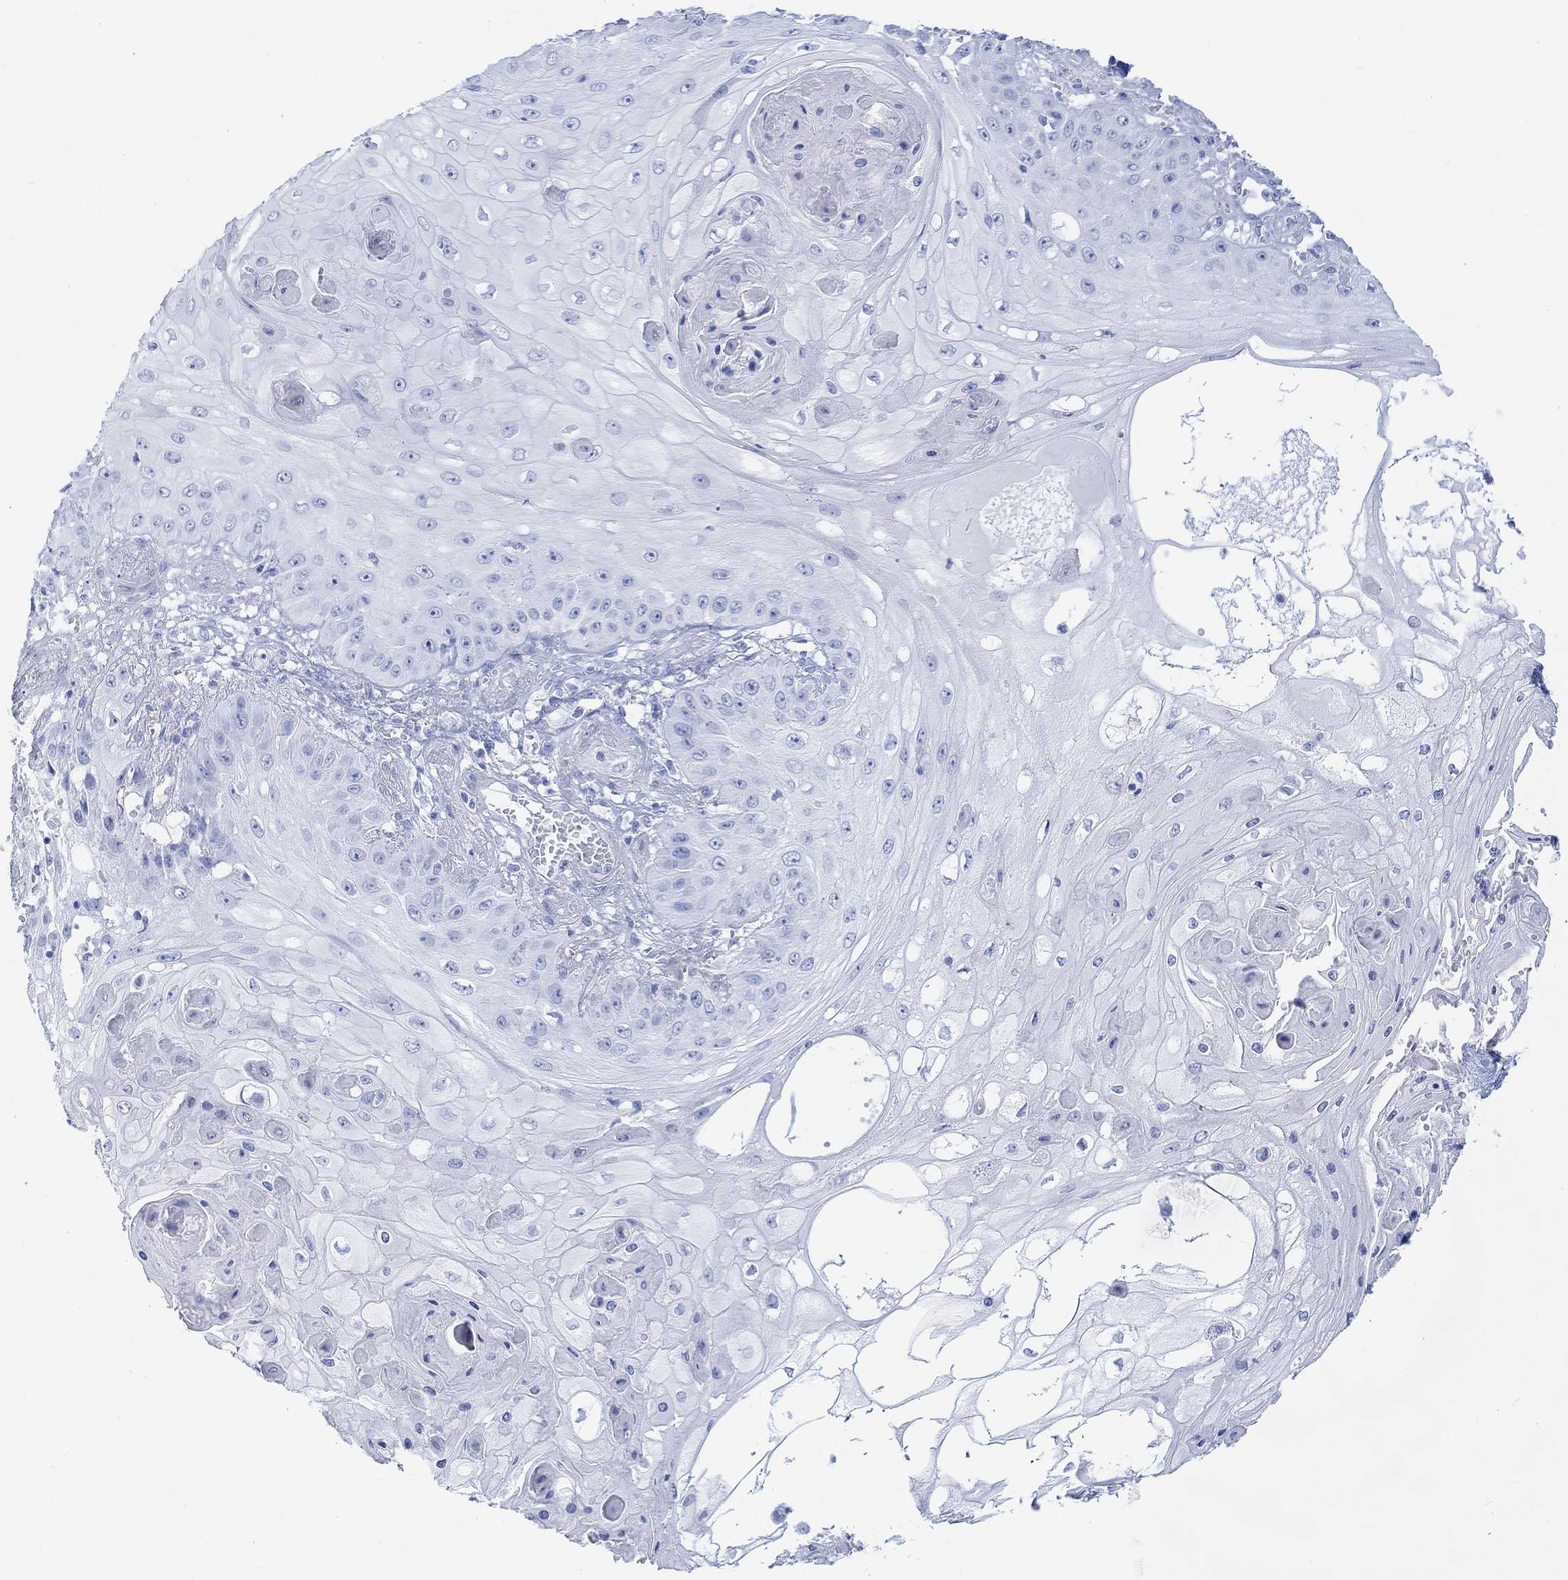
{"staining": {"intensity": "negative", "quantity": "none", "location": "none"}, "tissue": "skin cancer", "cell_type": "Tumor cells", "image_type": "cancer", "snomed": [{"axis": "morphology", "description": "Squamous cell carcinoma, NOS"}, {"axis": "topography", "description": "Skin"}], "caption": "This is a histopathology image of immunohistochemistry (IHC) staining of skin cancer, which shows no staining in tumor cells.", "gene": "TPPP3", "patient": {"sex": "male", "age": 70}}